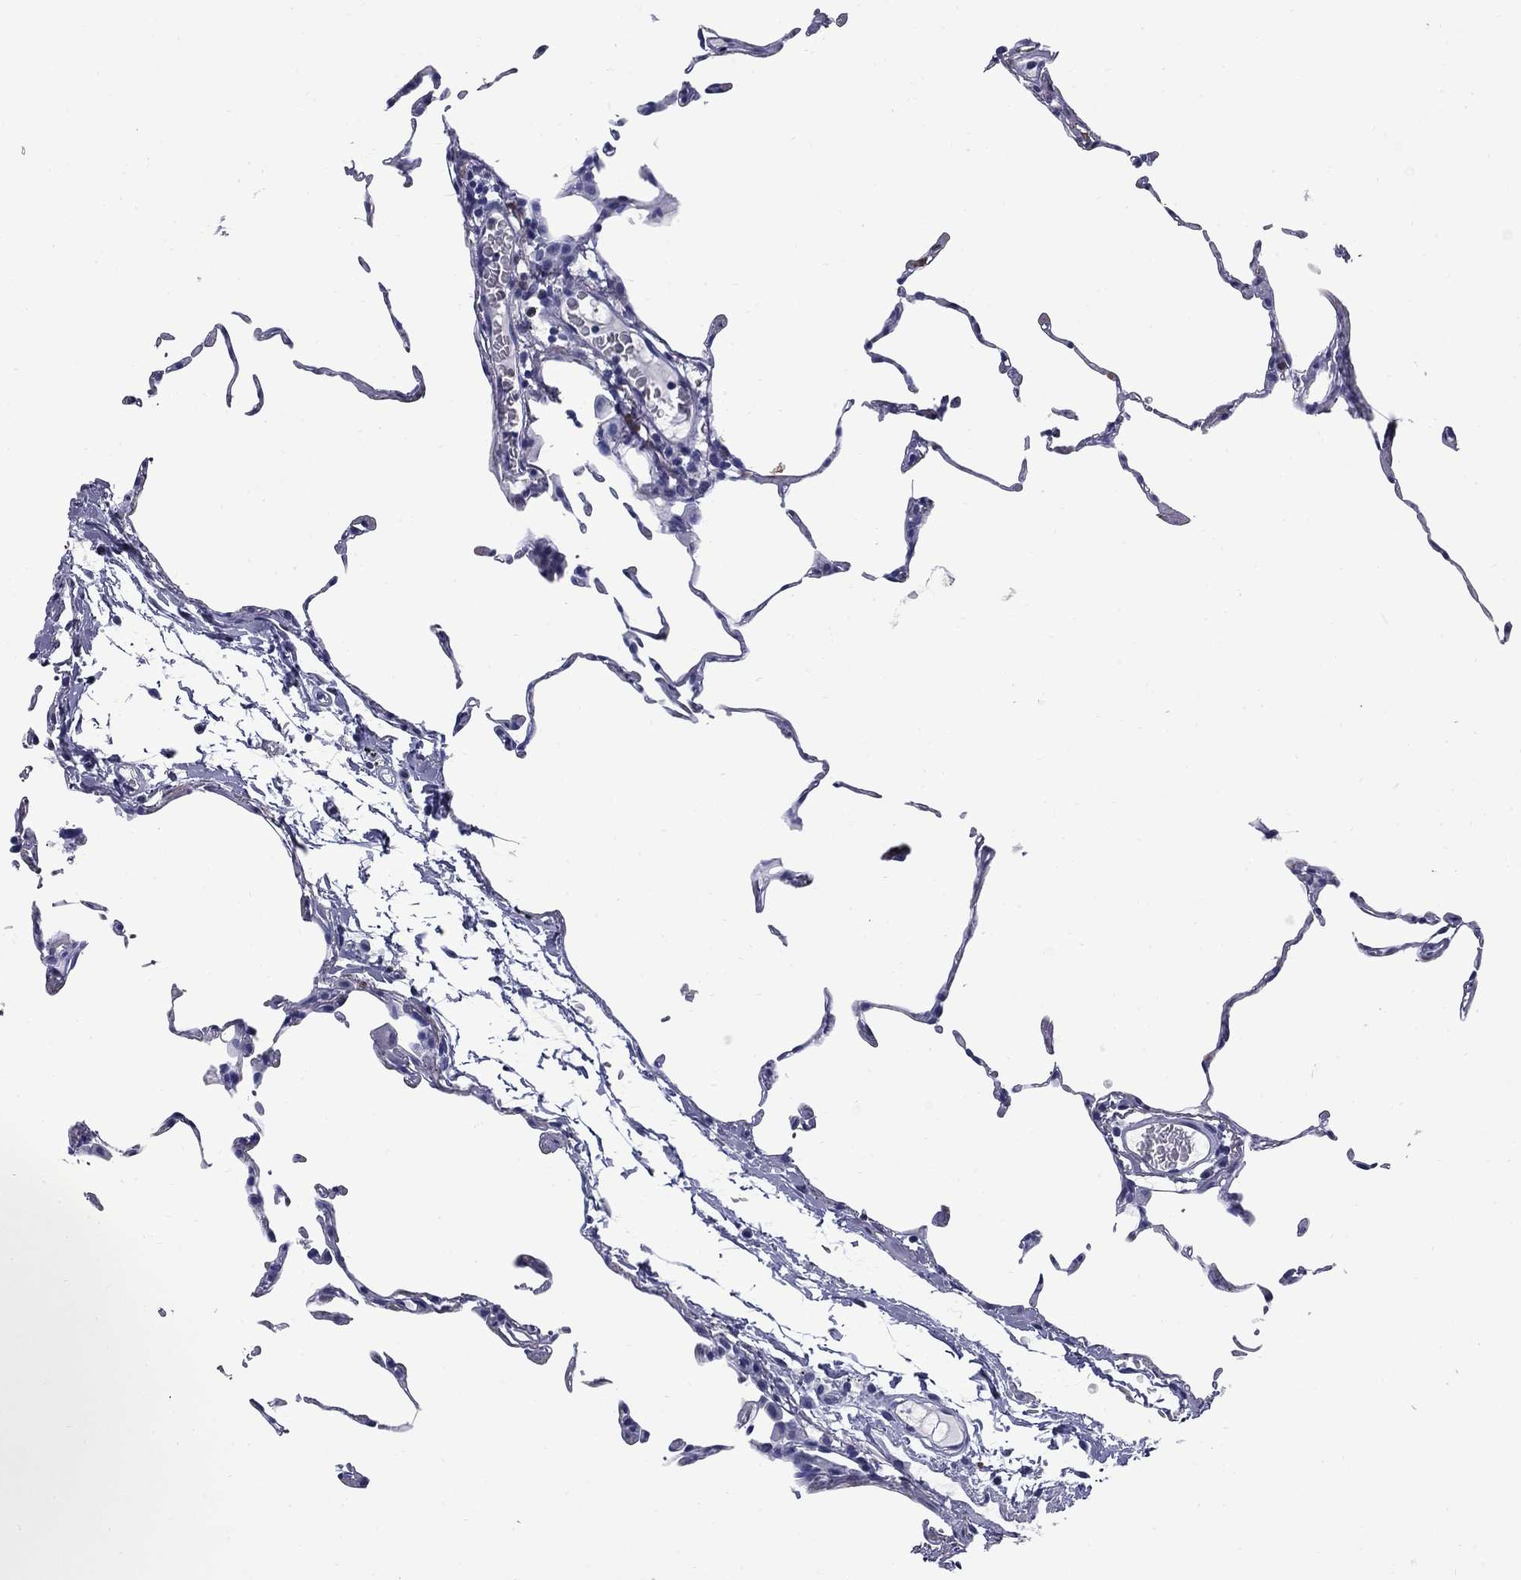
{"staining": {"intensity": "negative", "quantity": "none", "location": "none"}, "tissue": "lung", "cell_type": "Alveolar cells", "image_type": "normal", "snomed": [{"axis": "morphology", "description": "Normal tissue, NOS"}, {"axis": "topography", "description": "Lung"}], "caption": "High power microscopy histopathology image of an IHC image of benign lung, revealing no significant expression in alveolar cells. Brightfield microscopy of immunohistochemistry stained with DAB (brown) and hematoxylin (blue), captured at high magnification.", "gene": "TRIM29", "patient": {"sex": "female", "age": 57}}